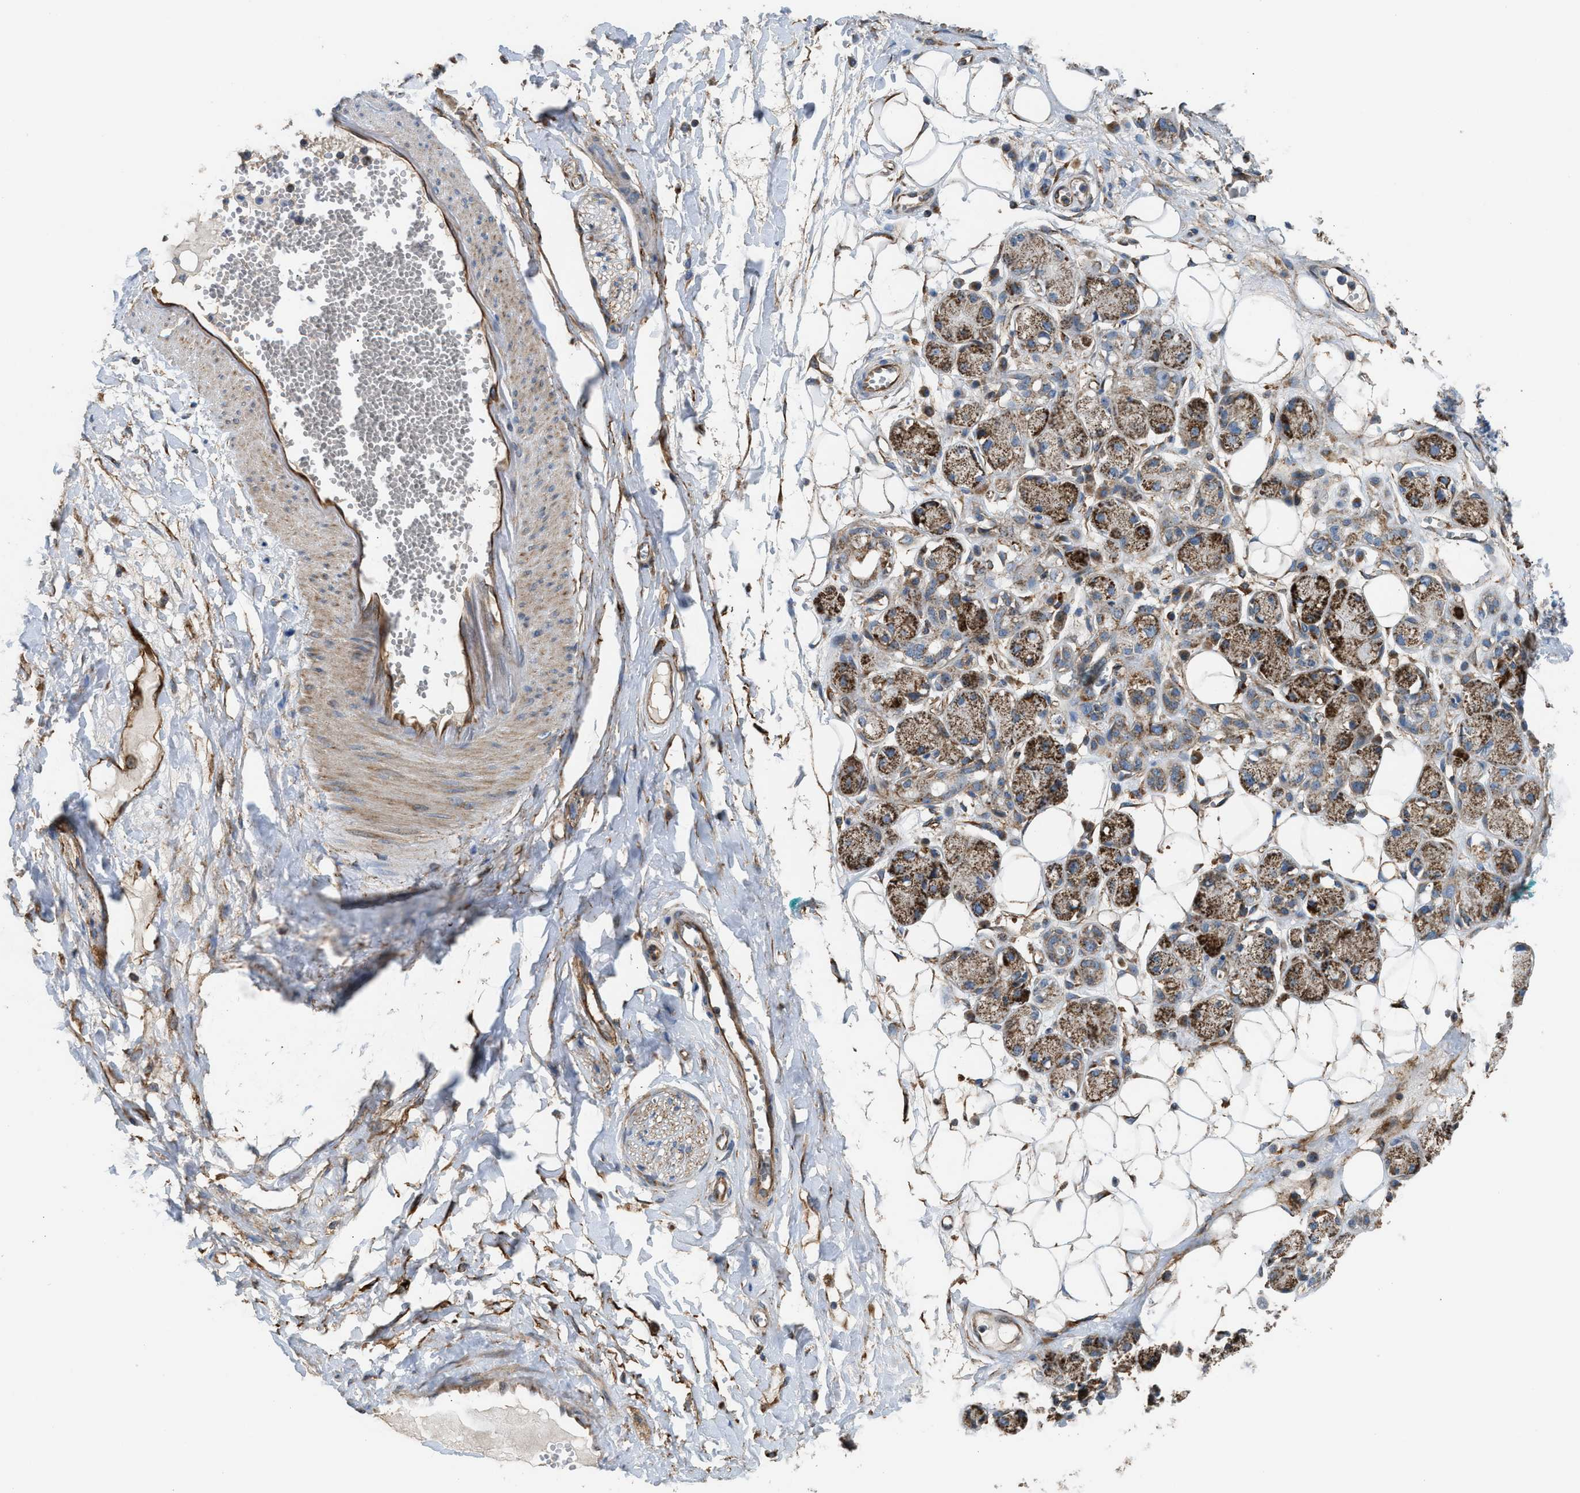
{"staining": {"intensity": "negative", "quantity": "none", "location": "none"}, "tissue": "adipose tissue", "cell_type": "Adipocytes", "image_type": "normal", "snomed": [{"axis": "morphology", "description": "Normal tissue, NOS"}, {"axis": "morphology", "description": "Inflammation, NOS"}, {"axis": "topography", "description": "Salivary gland"}, {"axis": "topography", "description": "Peripheral nerve tissue"}], "caption": "Photomicrograph shows no protein positivity in adipocytes of unremarkable adipose tissue.", "gene": "SLC10A3", "patient": {"sex": "female", "age": 75}}